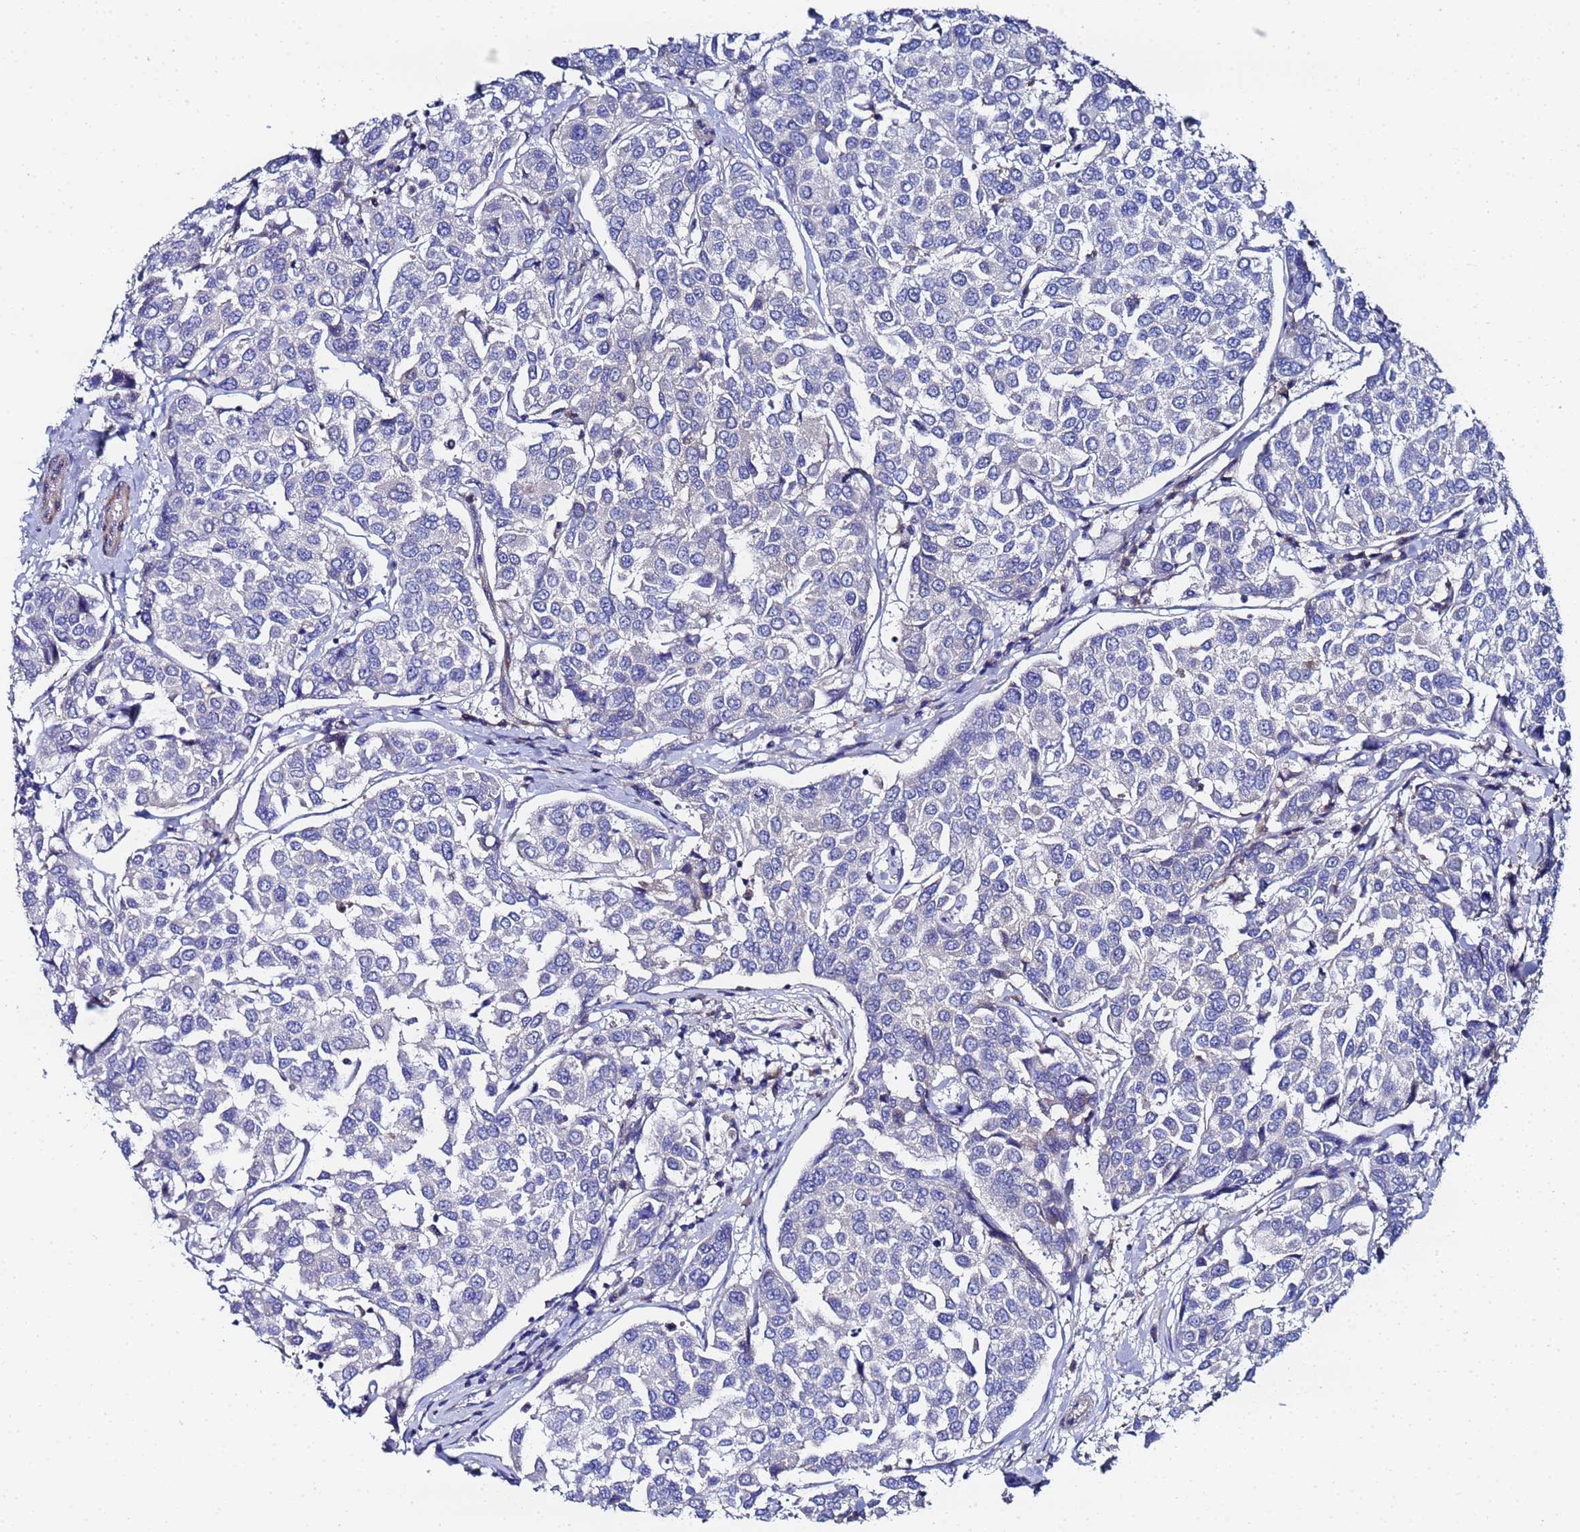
{"staining": {"intensity": "negative", "quantity": "none", "location": "none"}, "tissue": "breast cancer", "cell_type": "Tumor cells", "image_type": "cancer", "snomed": [{"axis": "morphology", "description": "Duct carcinoma"}, {"axis": "topography", "description": "Breast"}], "caption": "IHC histopathology image of neoplastic tissue: human breast cancer (invasive ductal carcinoma) stained with DAB exhibits no significant protein expression in tumor cells. (Stains: DAB immunohistochemistry with hematoxylin counter stain, Microscopy: brightfield microscopy at high magnification).", "gene": "FAHD2A", "patient": {"sex": "female", "age": 55}}